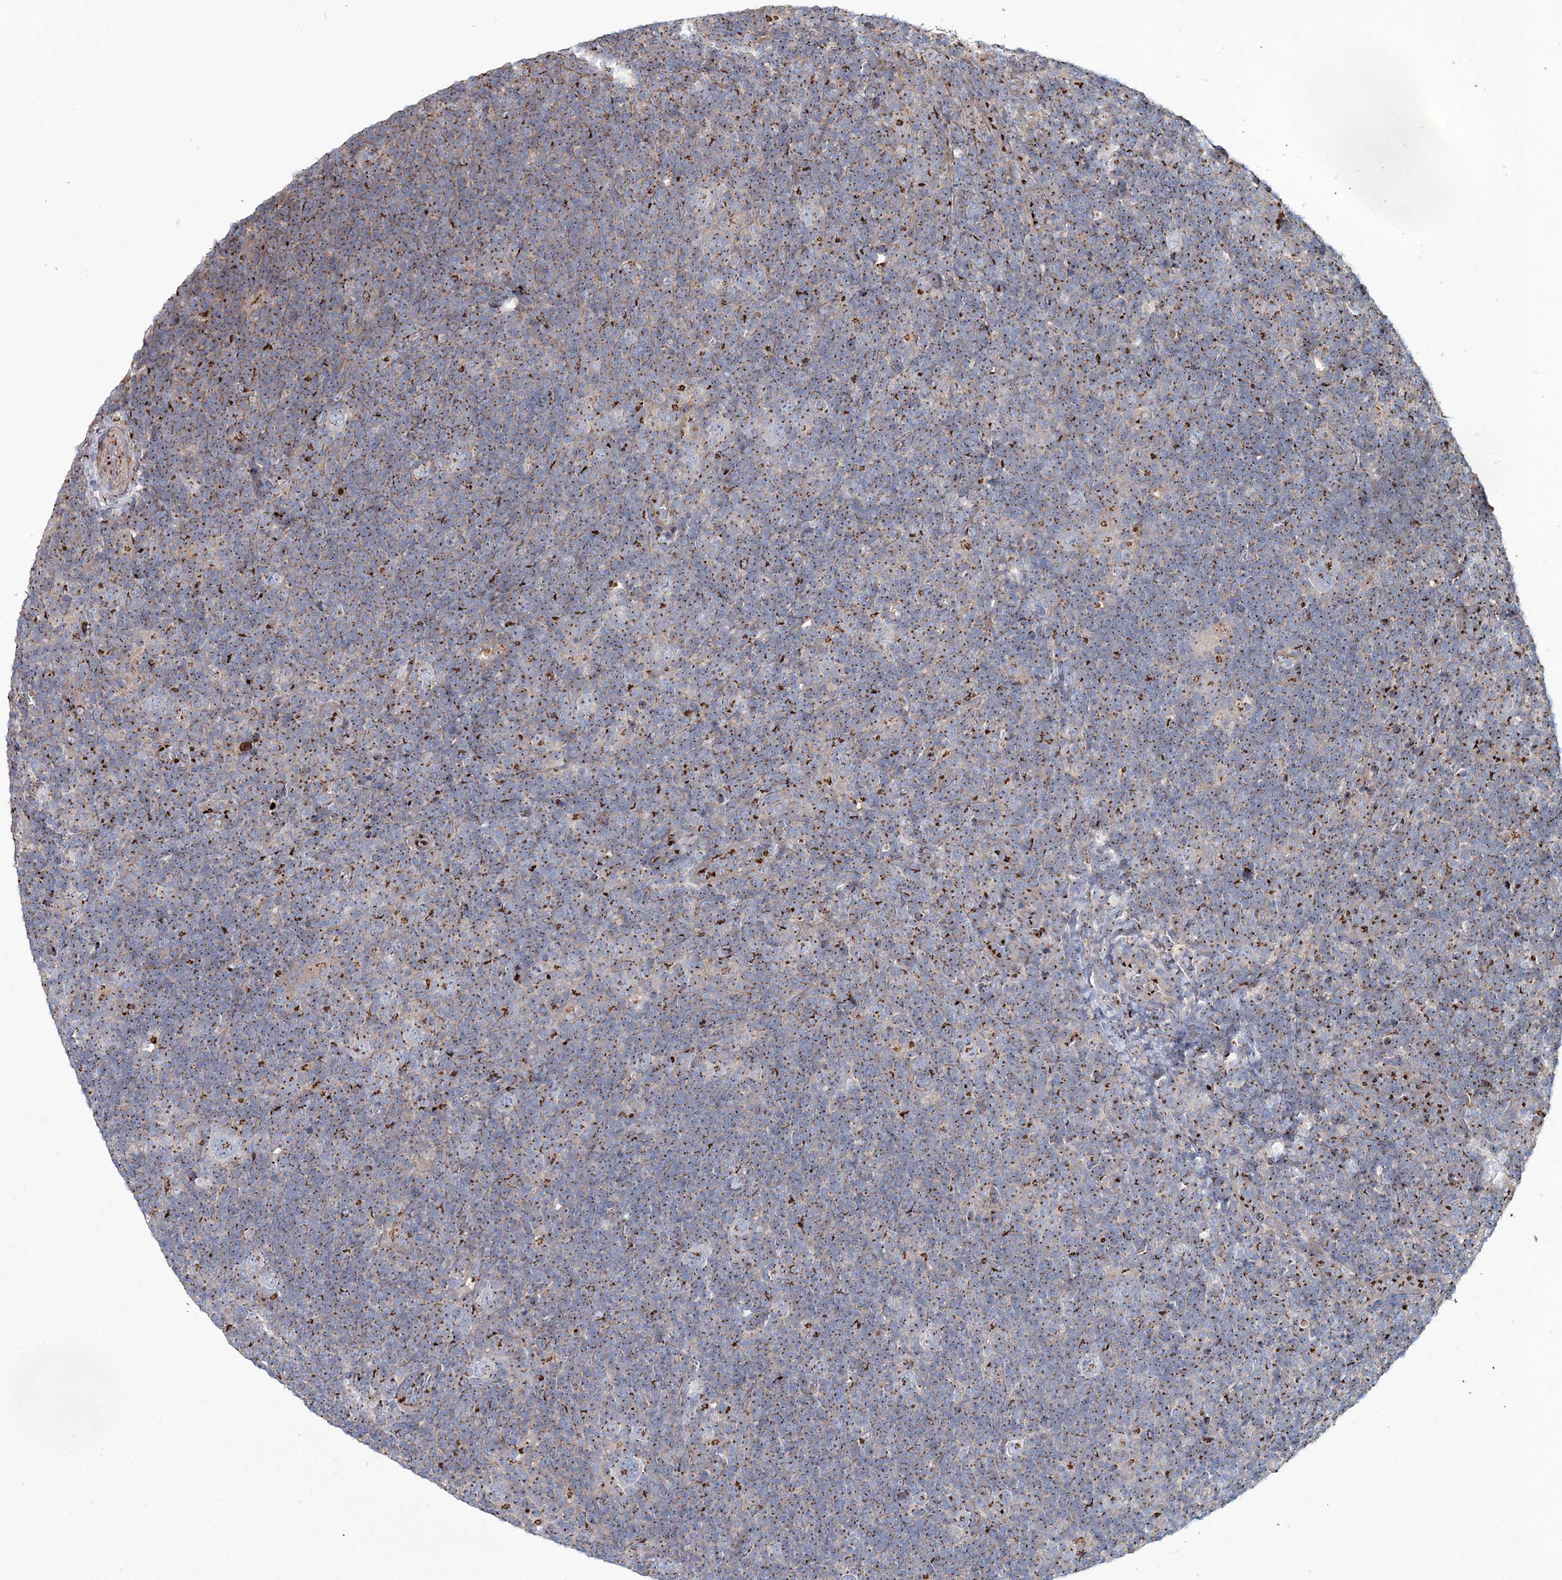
{"staining": {"intensity": "moderate", "quantity": "<25%", "location": "cytoplasmic/membranous"}, "tissue": "lymphoma", "cell_type": "Tumor cells", "image_type": "cancer", "snomed": [{"axis": "morphology", "description": "Hodgkin's disease, NOS"}, {"axis": "topography", "description": "Lymph node"}], "caption": "The photomicrograph demonstrates staining of Hodgkin's disease, revealing moderate cytoplasmic/membranous protein positivity (brown color) within tumor cells.", "gene": "MAN1A2", "patient": {"sex": "female", "age": 57}}